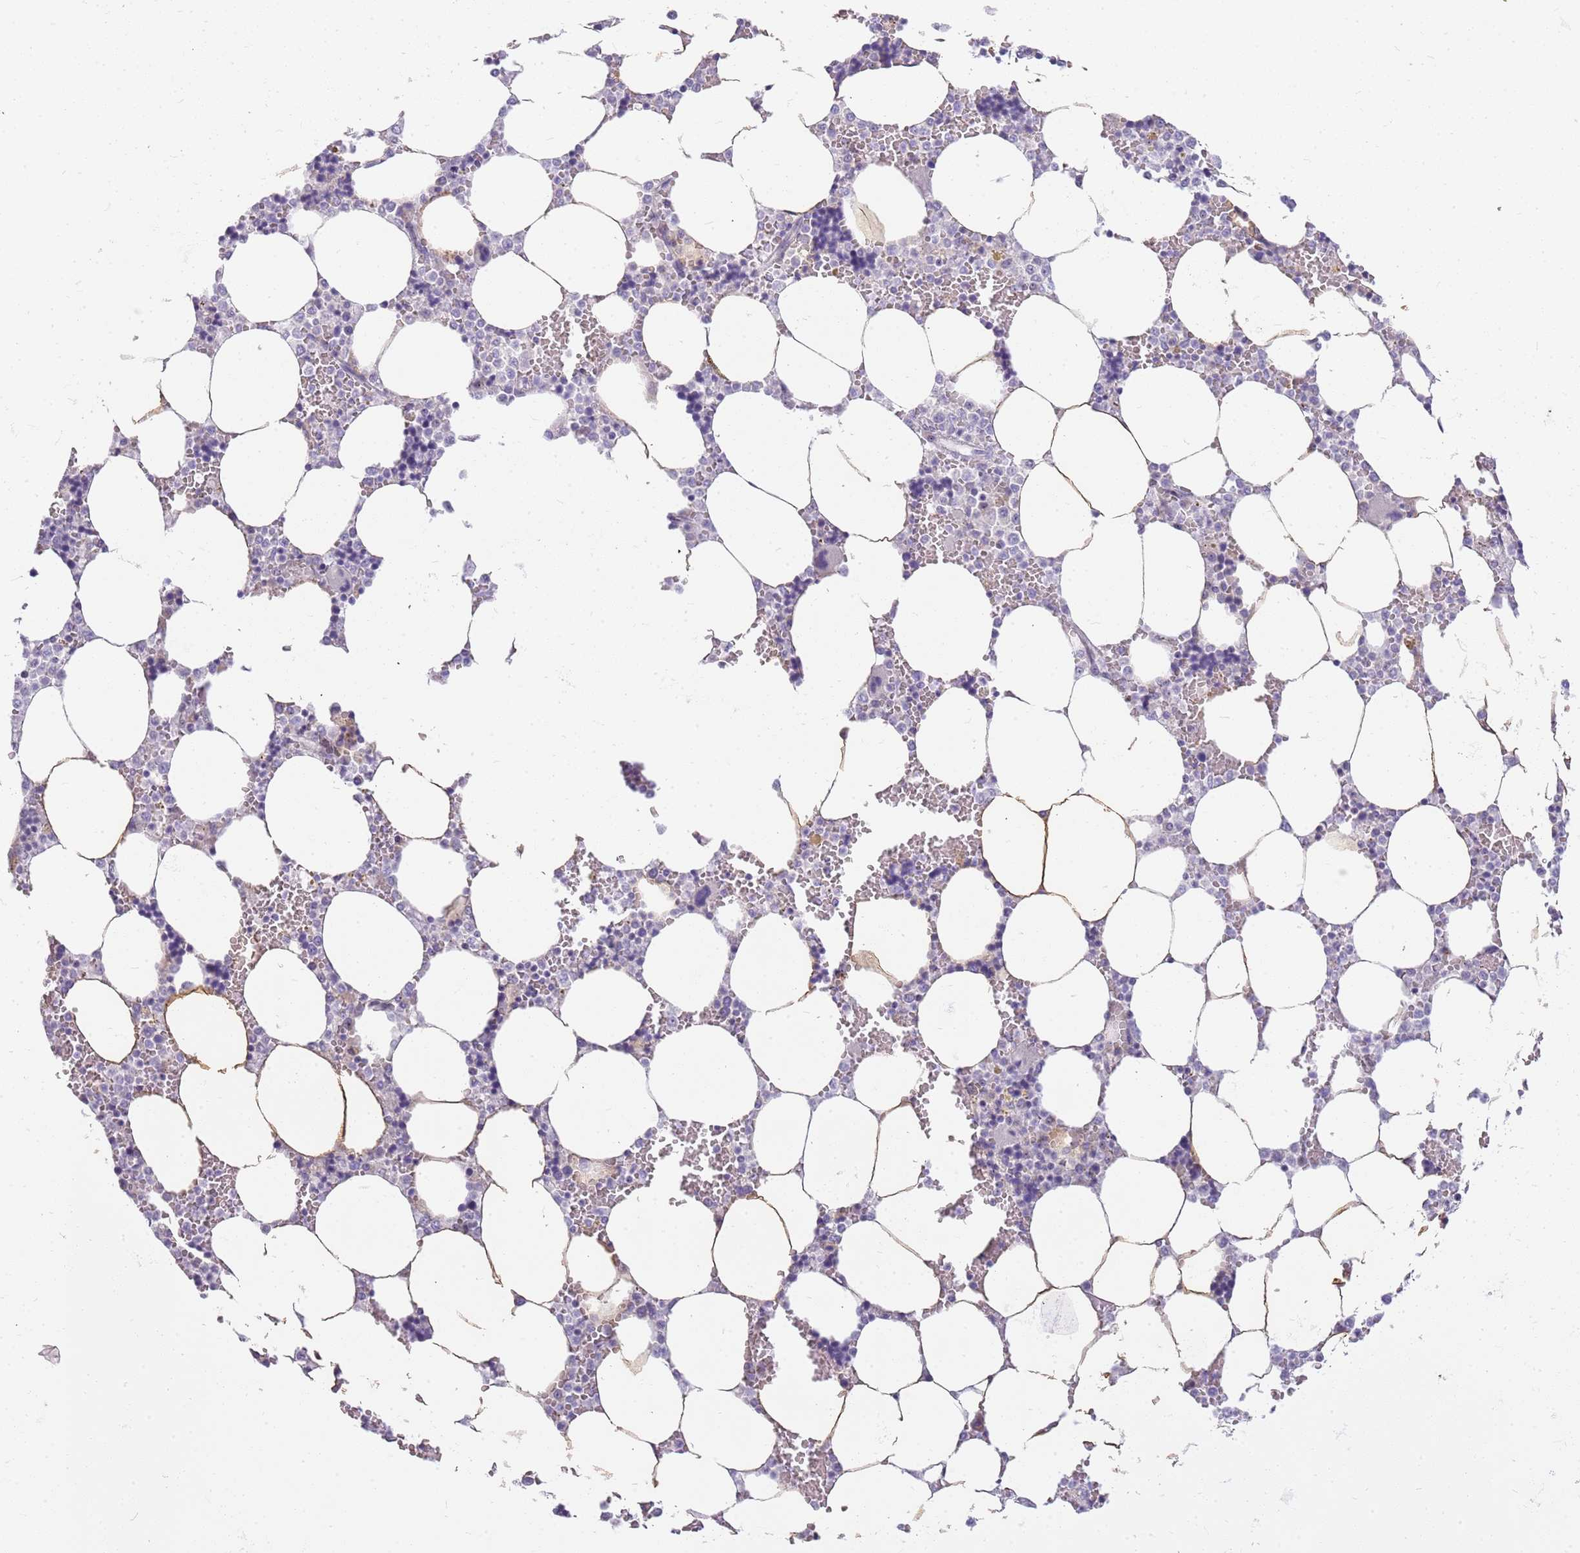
{"staining": {"intensity": "negative", "quantity": "none", "location": "none"}, "tissue": "bone marrow", "cell_type": "Hematopoietic cells", "image_type": "normal", "snomed": [{"axis": "morphology", "description": "Normal tissue, NOS"}, {"axis": "topography", "description": "Bone marrow"}], "caption": "Human bone marrow stained for a protein using immunohistochemistry displays no expression in hematopoietic cells.", "gene": "DNAJA3", "patient": {"sex": "male", "age": 64}}